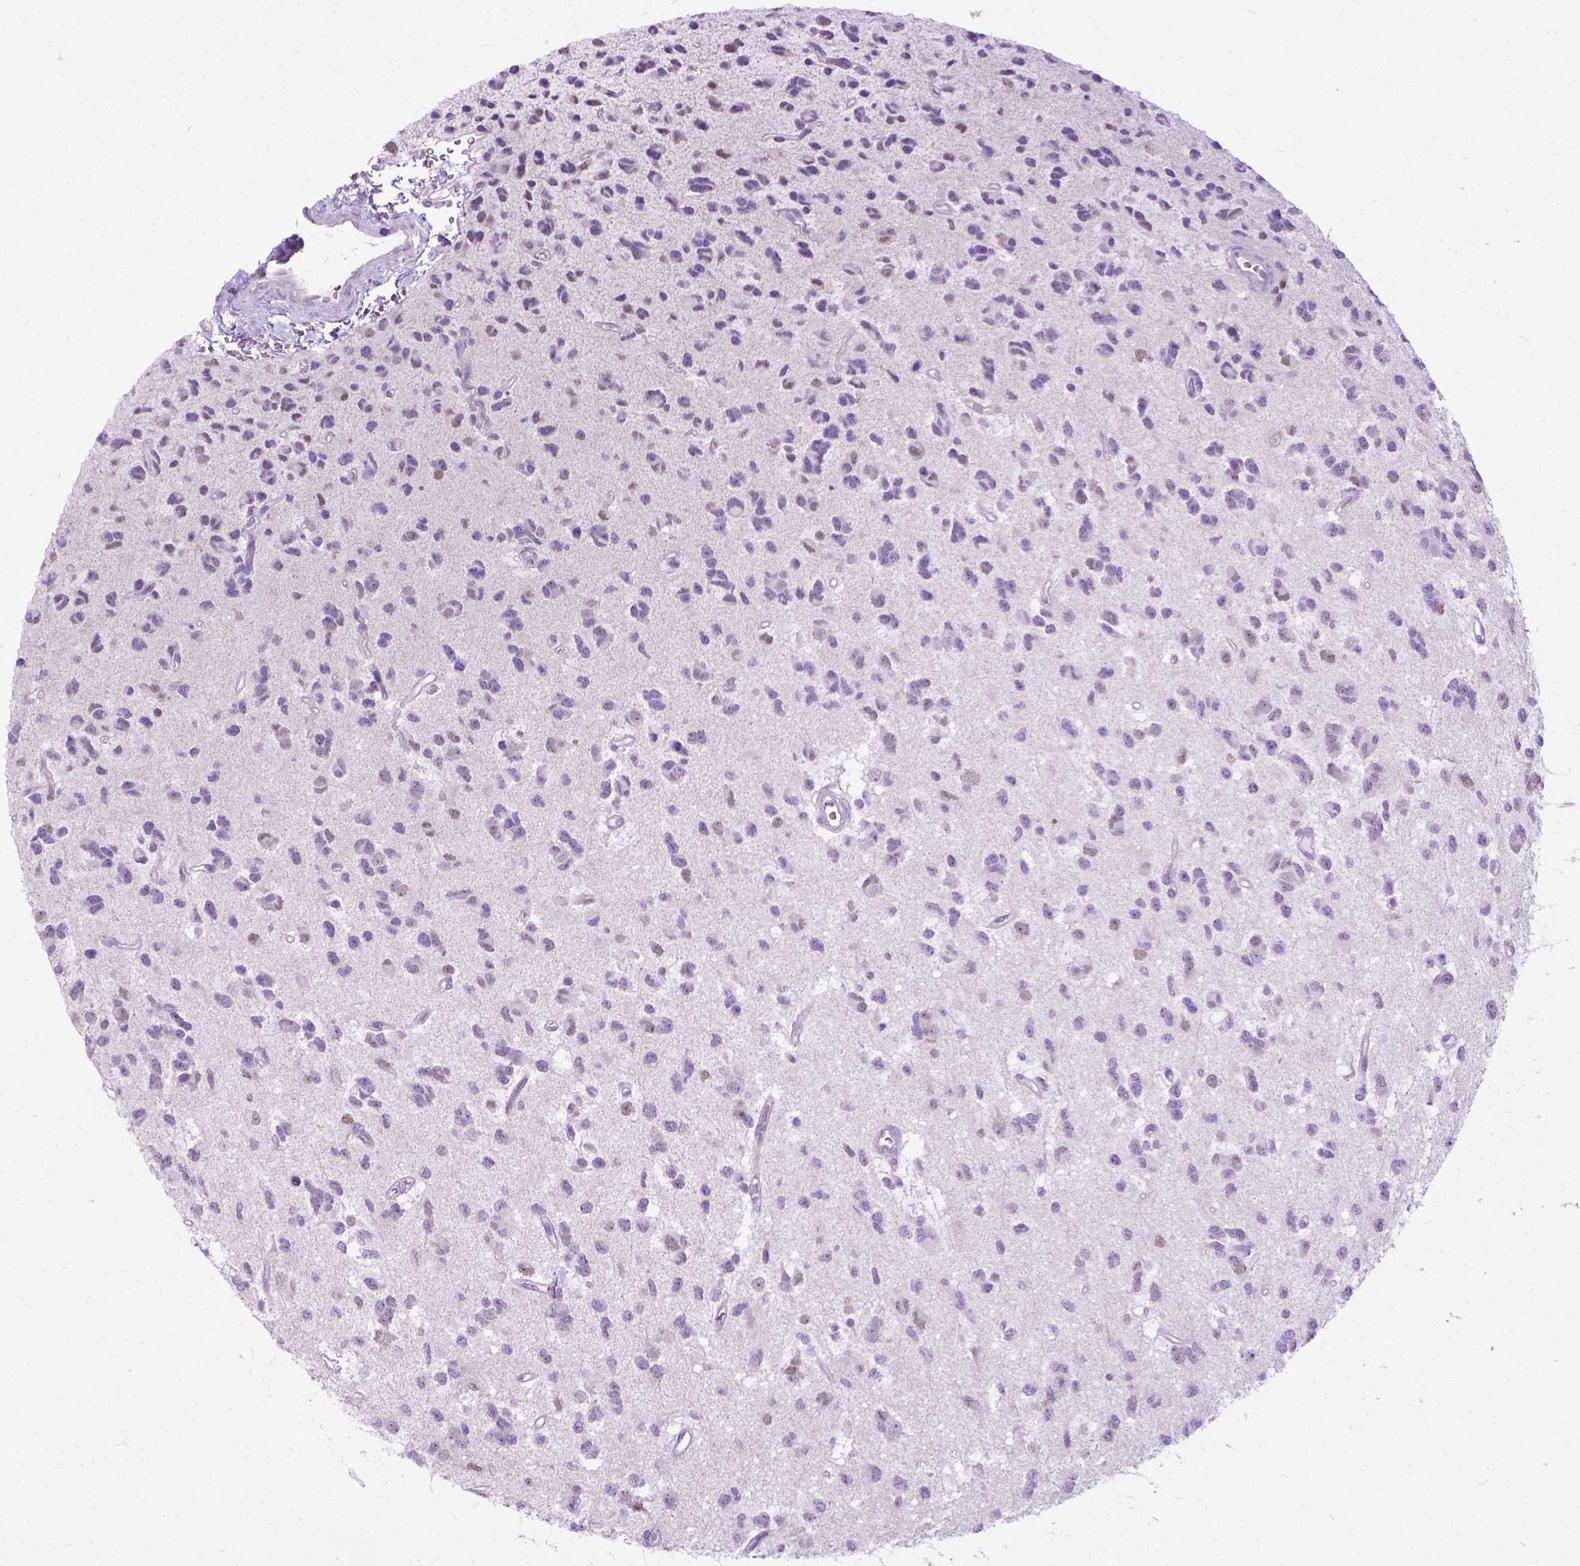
{"staining": {"intensity": "negative", "quantity": "none", "location": "none"}, "tissue": "glioma", "cell_type": "Tumor cells", "image_type": "cancer", "snomed": [{"axis": "morphology", "description": "Glioma, malignant, Low grade"}, {"axis": "topography", "description": "Brain"}], "caption": "Human glioma stained for a protein using immunohistochemistry (IHC) shows no staining in tumor cells.", "gene": "APCDD1L", "patient": {"sex": "female", "age": 45}}